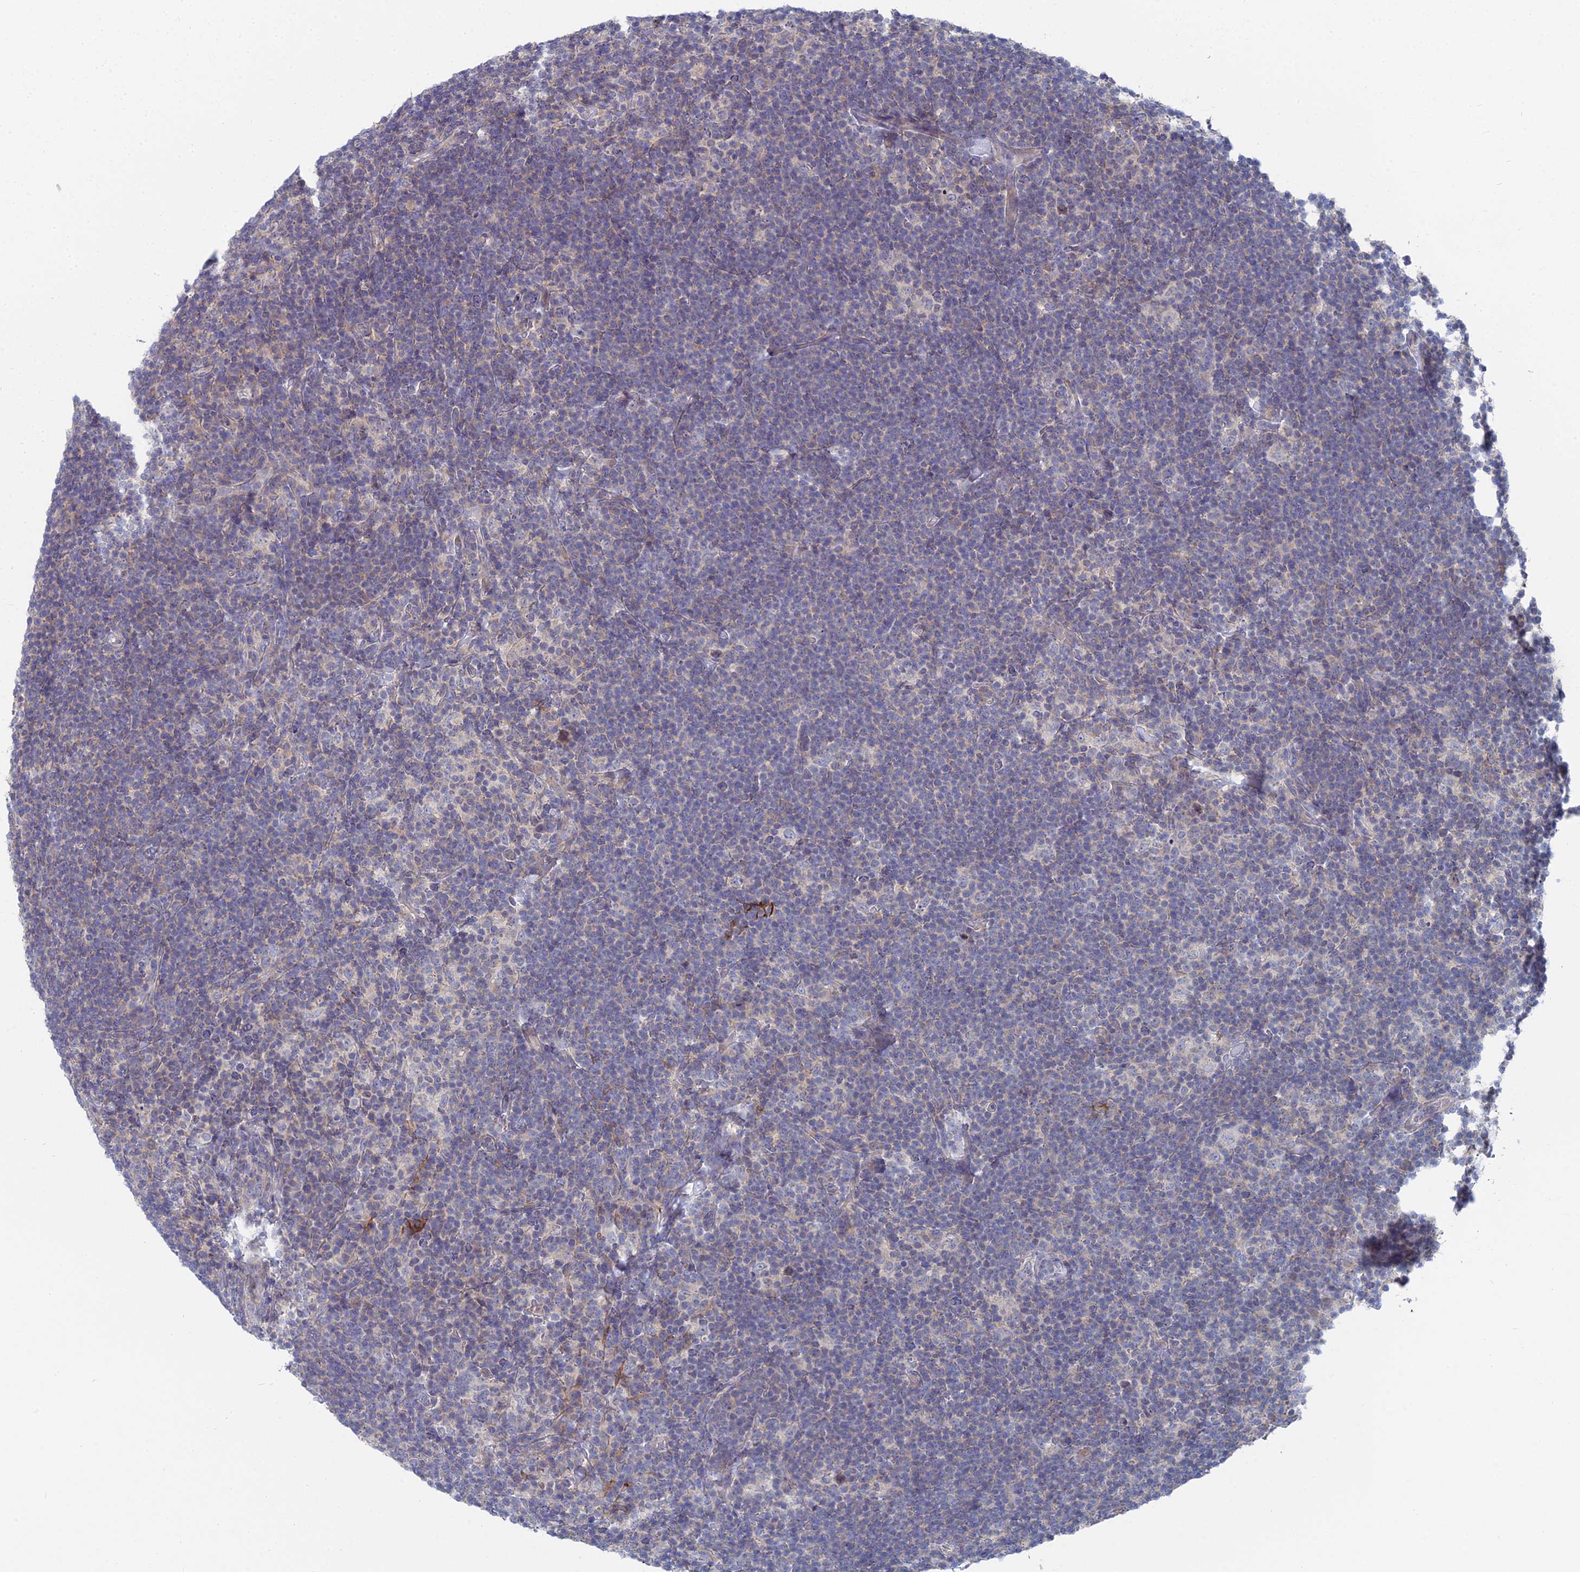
{"staining": {"intensity": "negative", "quantity": "none", "location": "none"}, "tissue": "lymphoma", "cell_type": "Tumor cells", "image_type": "cancer", "snomed": [{"axis": "morphology", "description": "Hodgkin's disease, NOS"}, {"axis": "topography", "description": "Lymph node"}], "caption": "Immunohistochemistry (IHC) histopathology image of lymphoma stained for a protein (brown), which displays no staining in tumor cells.", "gene": "CCDC149", "patient": {"sex": "female", "age": 57}}